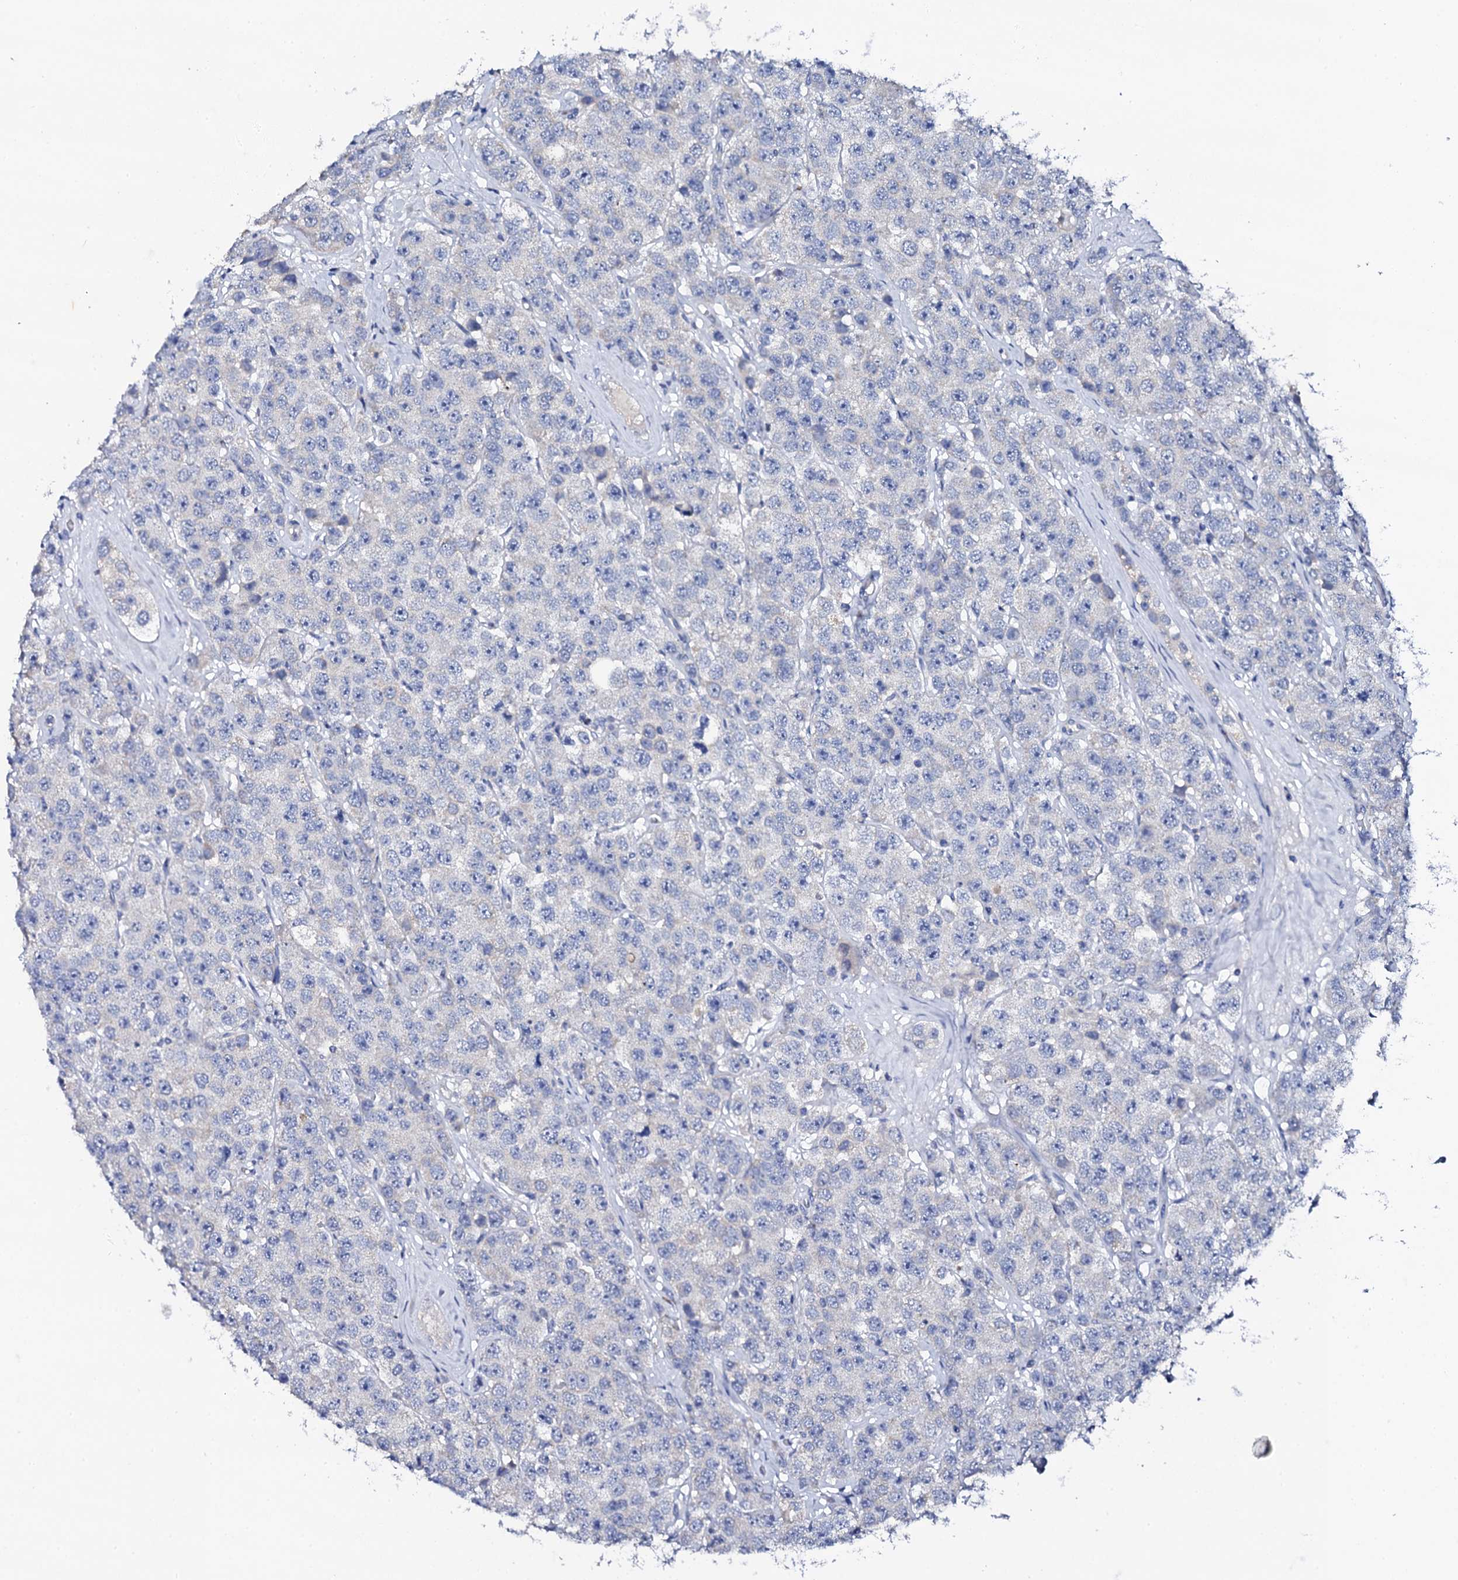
{"staining": {"intensity": "negative", "quantity": "none", "location": "none"}, "tissue": "testis cancer", "cell_type": "Tumor cells", "image_type": "cancer", "snomed": [{"axis": "morphology", "description": "Seminoma, NOS"}, {"axis": "topography", "description": "Testis"}], "caption": "Testis seminoma stained for a protein using immunohistochemistry exhibits no staining tumor cells.", "gene": "NAA16", "patient": {"sex": "male", "age": 28}}